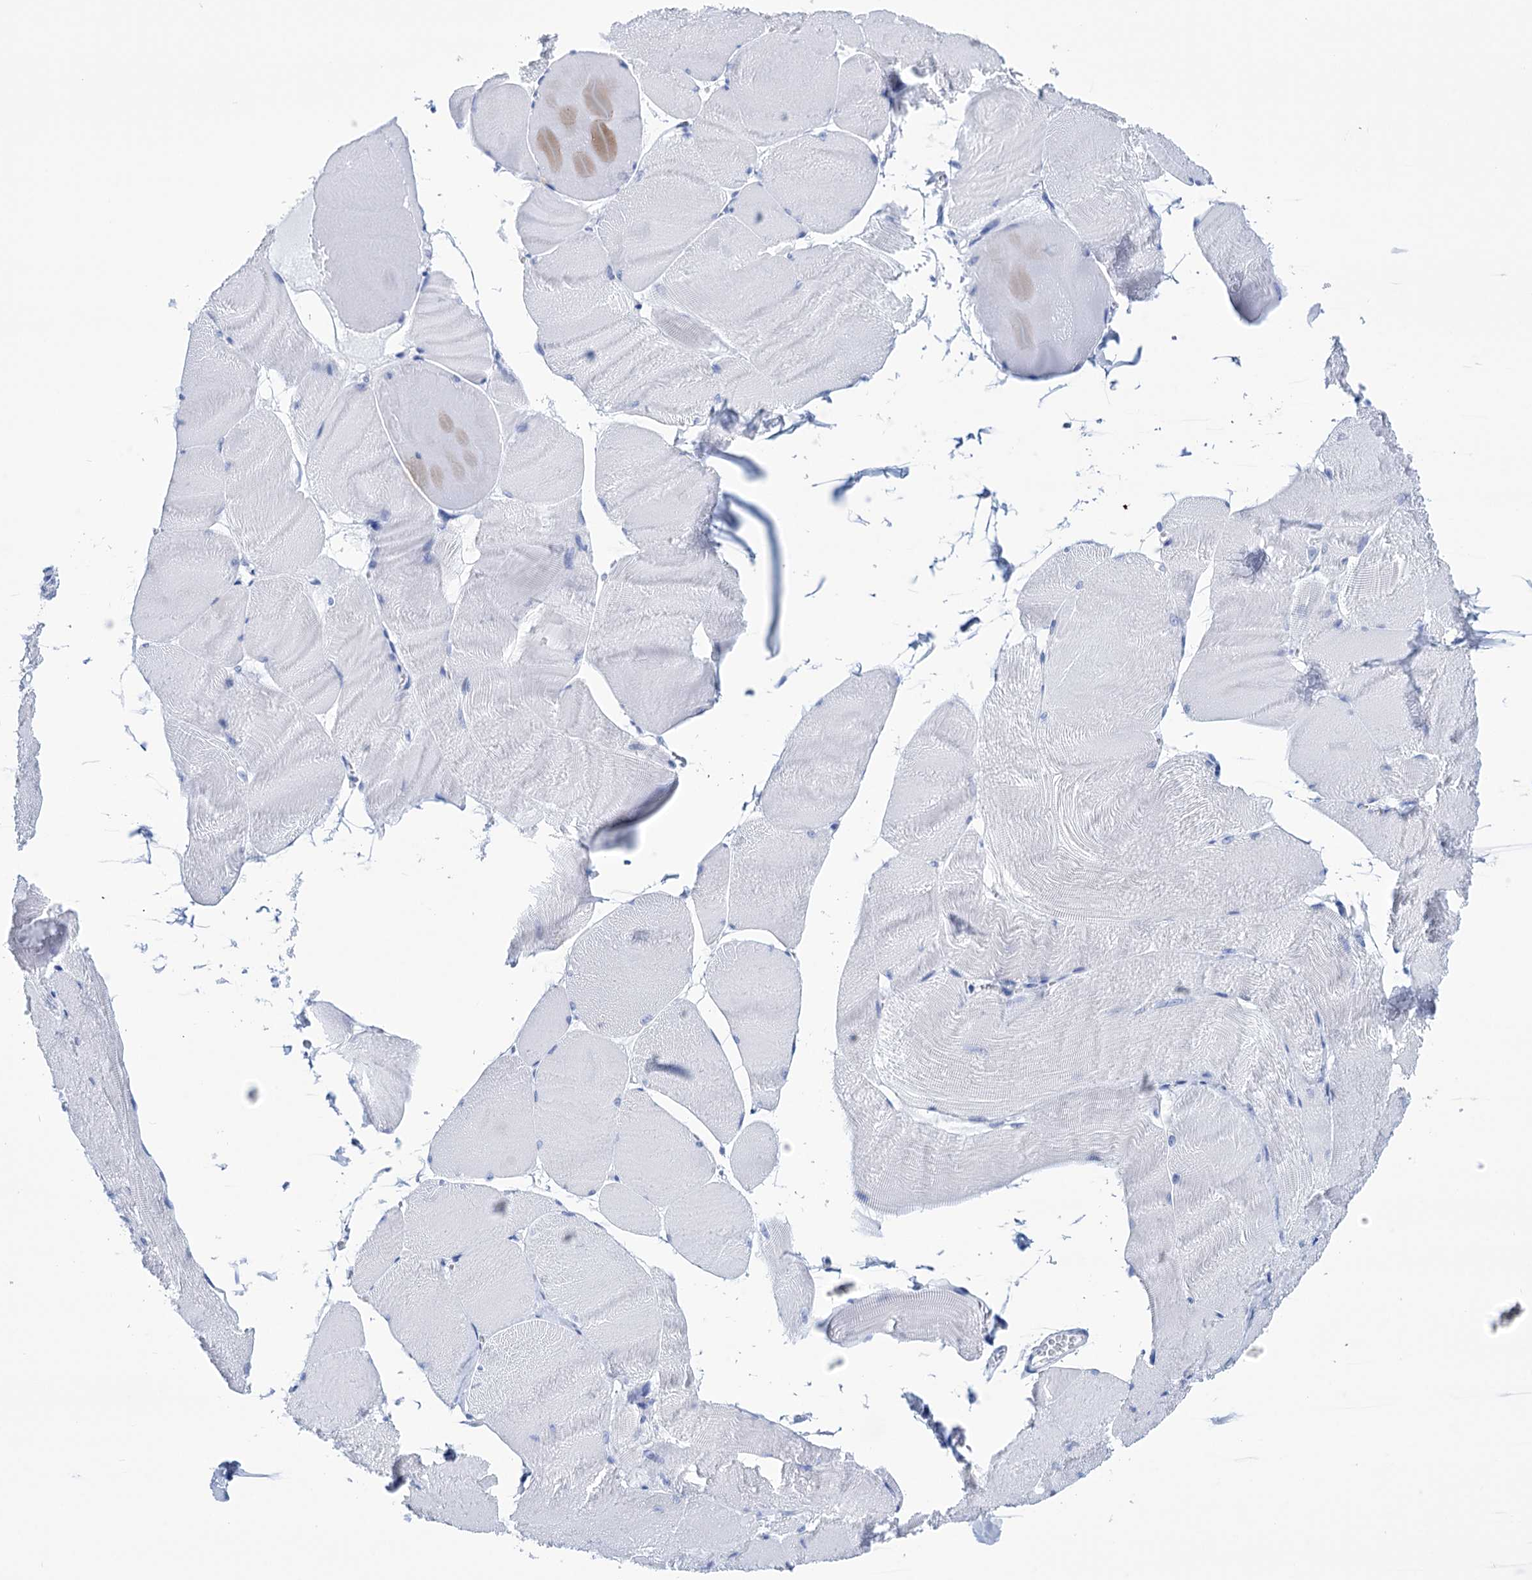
{"staining": {"intensity": "negative", "quantity": "none", "location": "none"}, "tissue": "skeletal muscle", "cell_type": "Myocytes", "image_type": "normal", "snomed": [{"axis": "morphology", "description": "Normal tissue, NOS"}, {"axis": "morphology", "description": "Basal cell carcinoma"}, {"axis": "topography", "description": "Skeletal muscle"}], "caption": "IHC micrograph of normal skeletal muscle: skeletal muscle stained with DAB (3,3'-diaminobenzidine) reveals no significant protein expression in myocytes. The staining was performed using DAB to visualize the protein expression in brown, while the nuclei were stained in blue with hematoxylin (Magnification: 20x).", "gene": "FBXW12", "patient": {"sex": "female", "age": 64}}